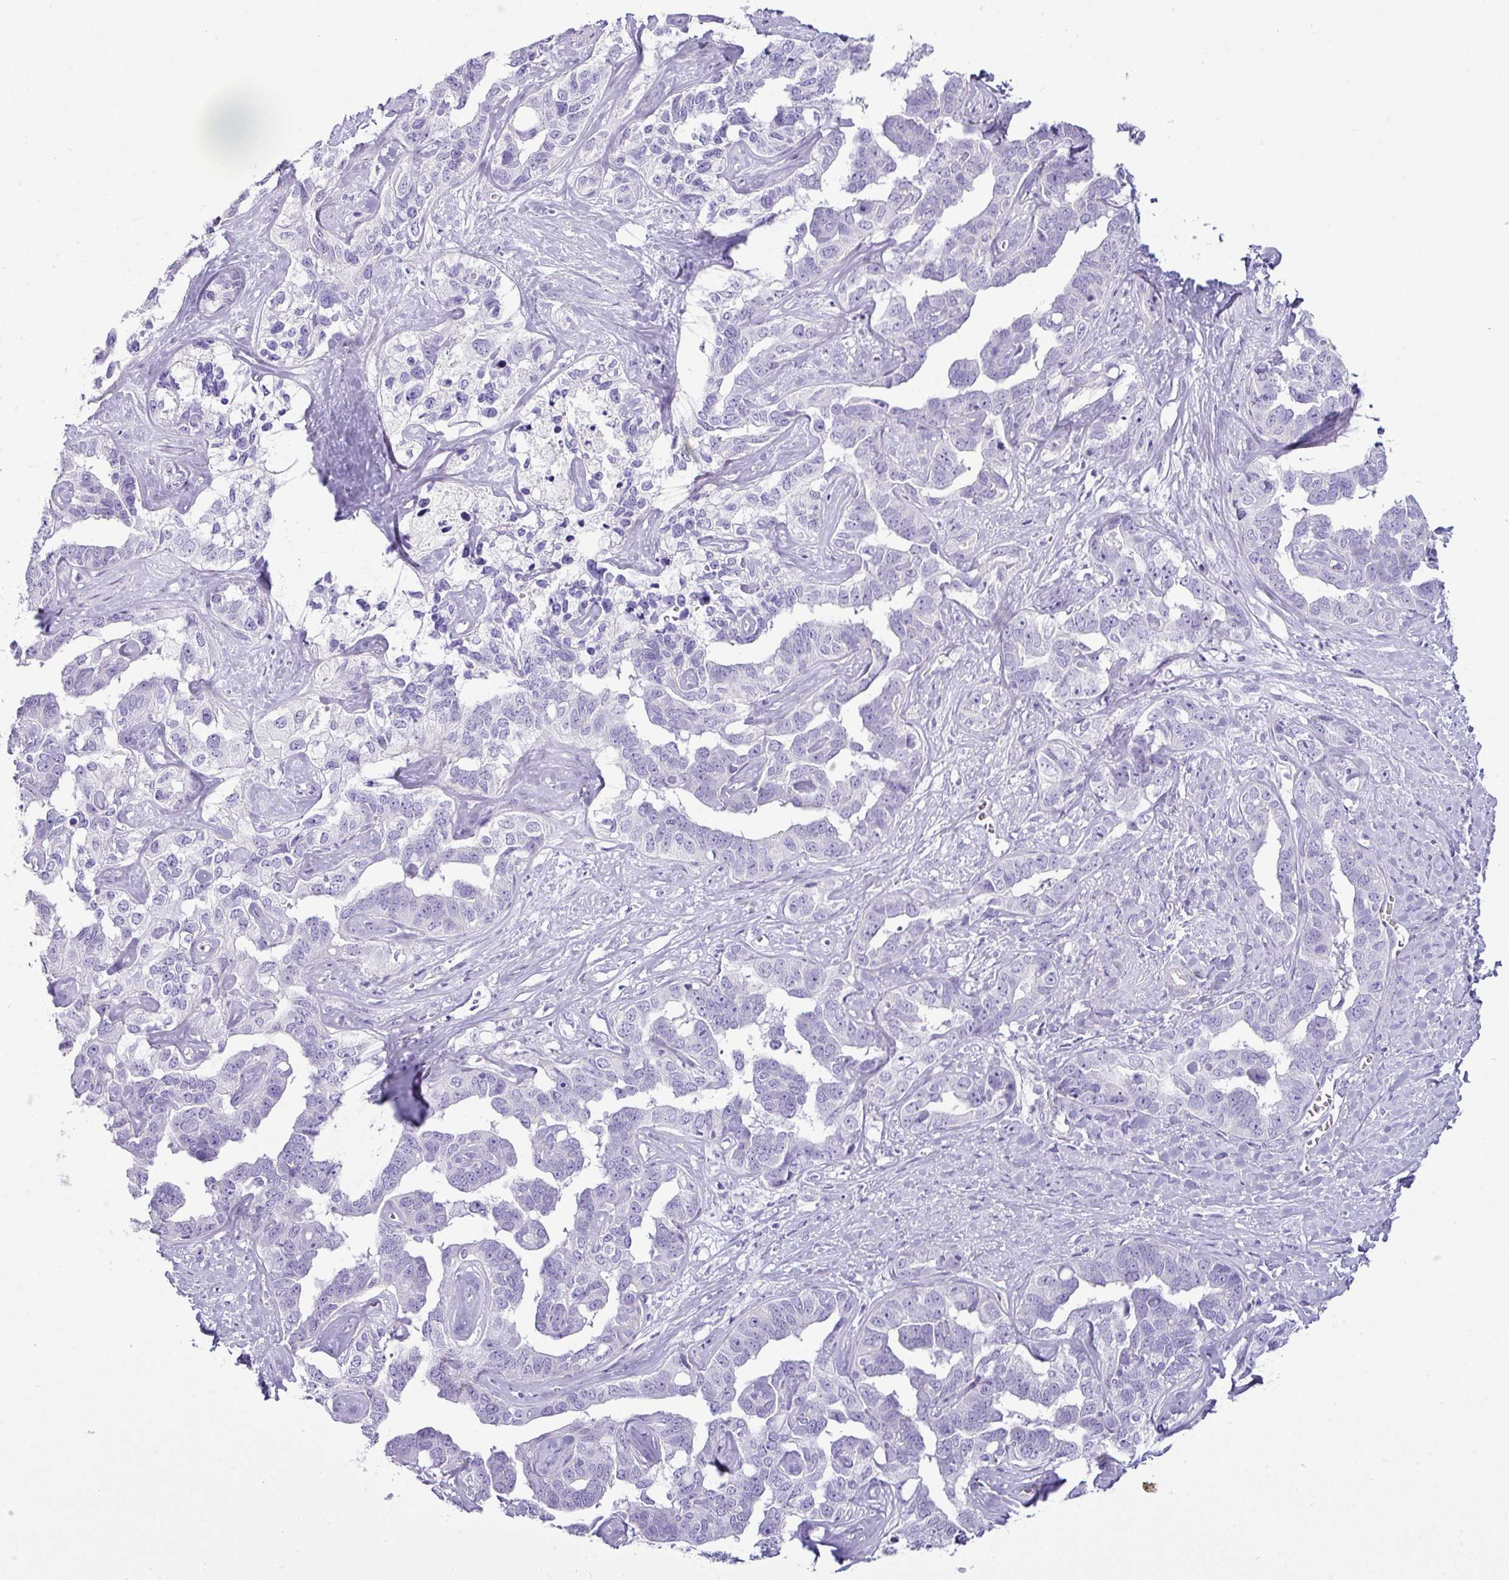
{"staining": {"intensity": "negative", "quantity": "none", "location": "none"}, "tissue": "liver cancer", "cell_type": "Tumor cells", "image_type": "cancer", "snomed": [{"axis": "morphology", "description": "Cholangiocarcinoma"}, {"axis": "topography", "description": "Liver"}], "caption": "DAB immunohistochemical staining of human liver cancer displays no significant positivity in tumor cells.", "gene": "VCX2", "patient": {"sex": "male", "age": 59}}